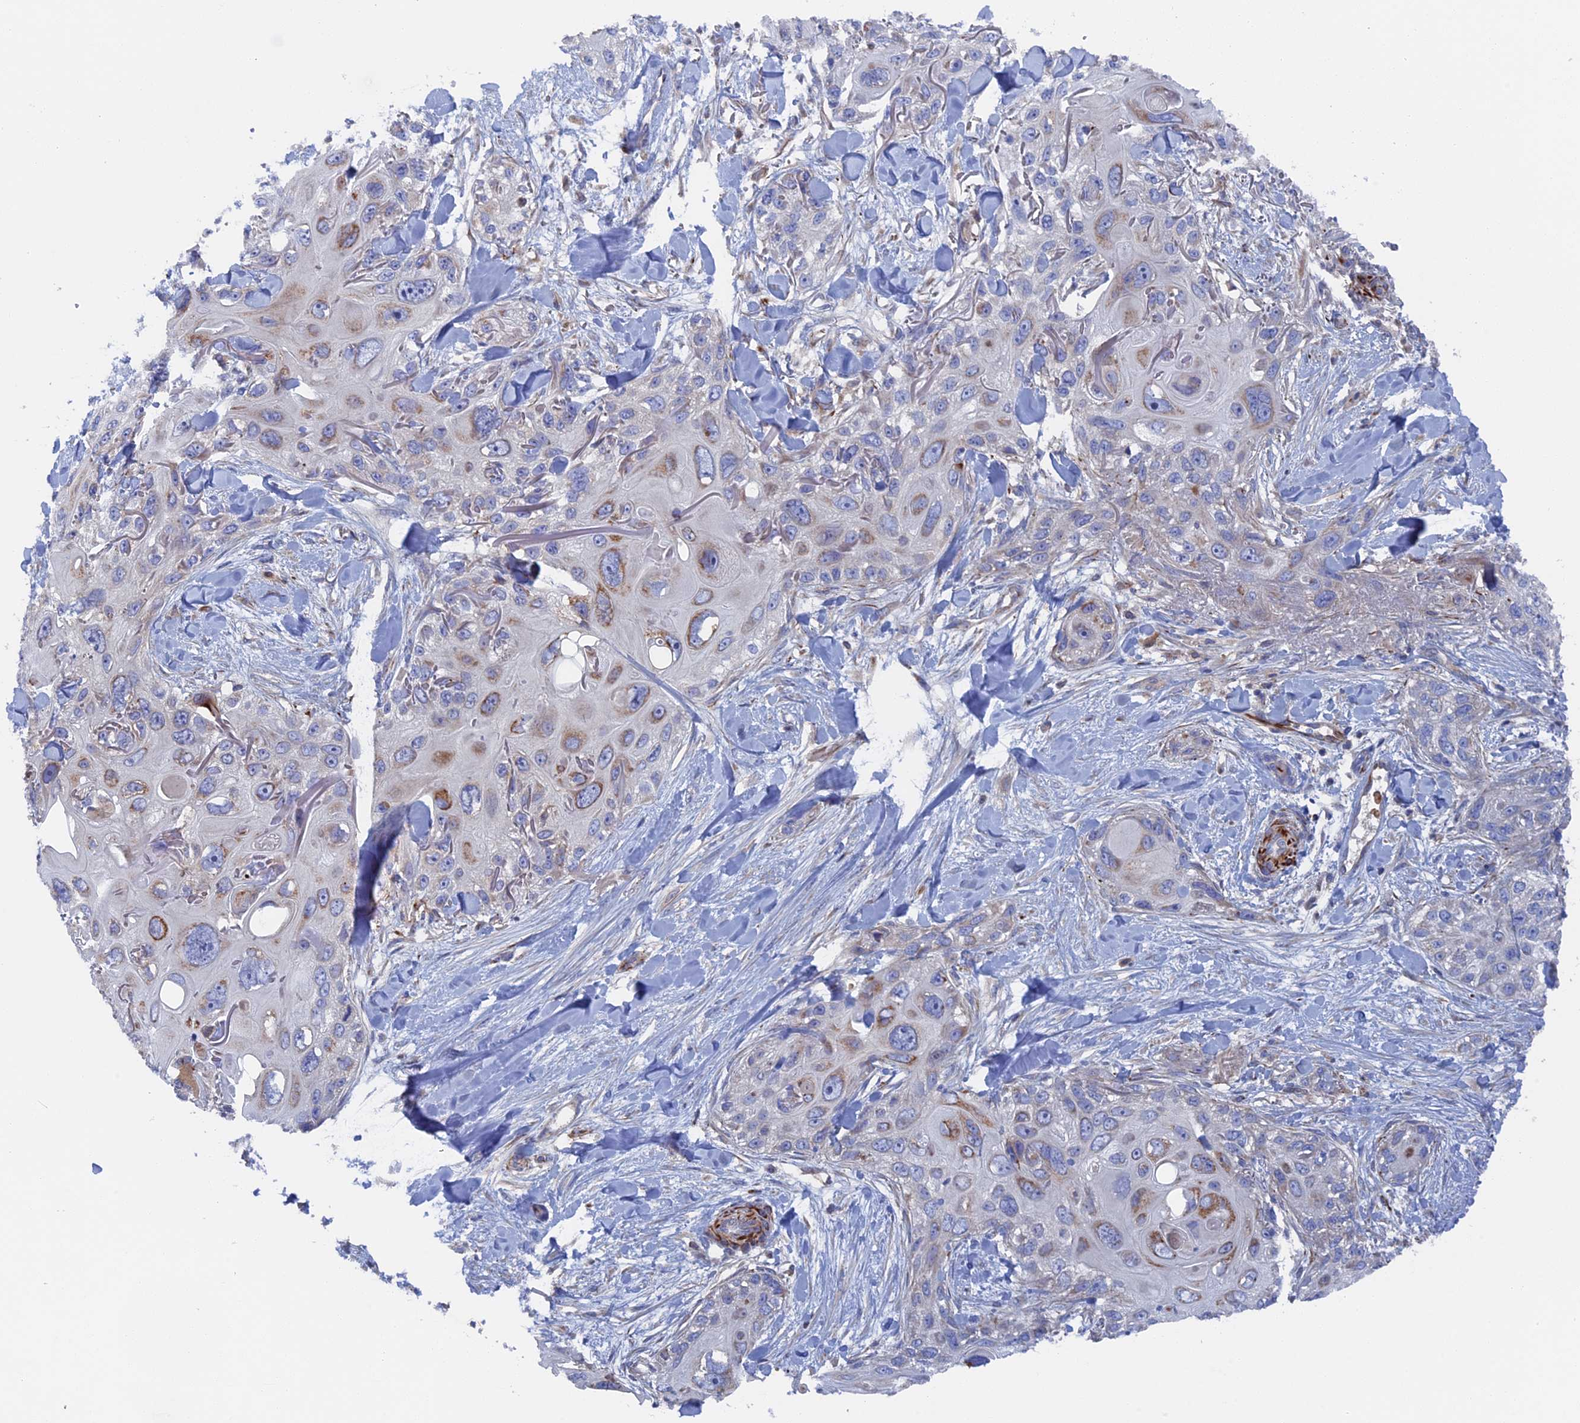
{"staining": {"intensity": "moderate", "quantity": "<25%", "location": "cytoplasmic/membranous"}, "tissue": "skin cancer", "cell_type": "Tumor cells", "image_type": "cancer", "snomed": [{"axis": "morphology", "description": "Normal tissue, NOS"}, {"axis": "morphology", "description": "Squamous cell carcinoma, NOS"}, {"axis": "topography", "description": "Skin"}], "caption": "A histopathology image of human skin squamous cell carcinoma stained for a protein exhibits moderate cytoplasmic/membranous brown staining in tumor cells. The protein is shown in brown color, while the nuclei are stained blue.", "gene": "SMG9", "patient": {"sex": "male", "age": 72}}